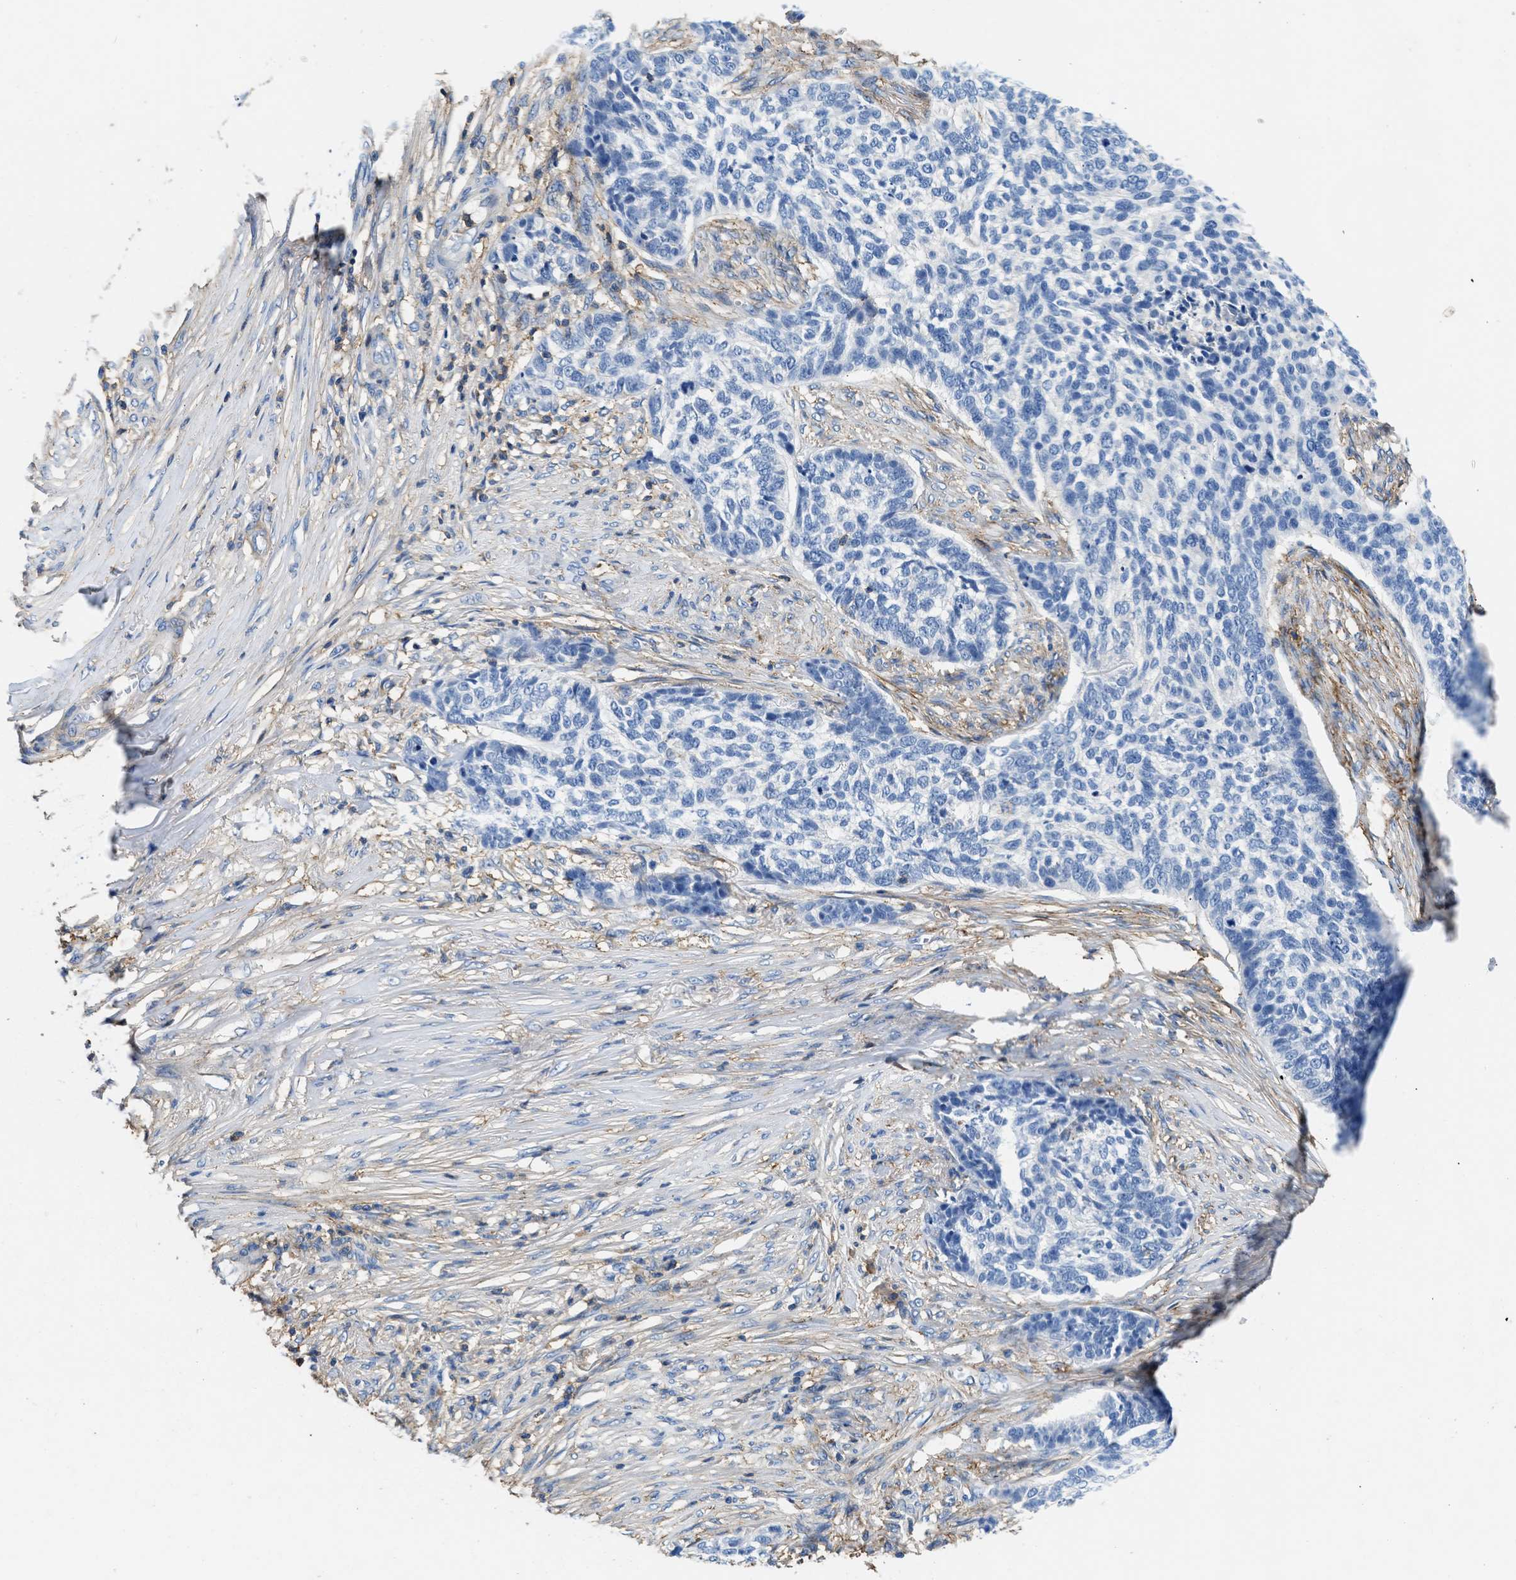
{"staining": {"intensity": "negative", "quantity": "none", "location": "none"}, "tissue": "skin cancer", "cell_type": "Tumor cells", "image_type": "cancer", "snomed": [{"axis": "morphology", "description": "Basal cell carcinoma"}, {"axis": "topography", "description": "Skin"}], "caption": "Tumor cells are negative for brown protein staining in skin basal cell carcinoma. (Immunohistochemistry (ihc), brightfield microscopy, high magnification).", "gene": "KCNQ4", "patient": {"sex": "male", "age": 85}}